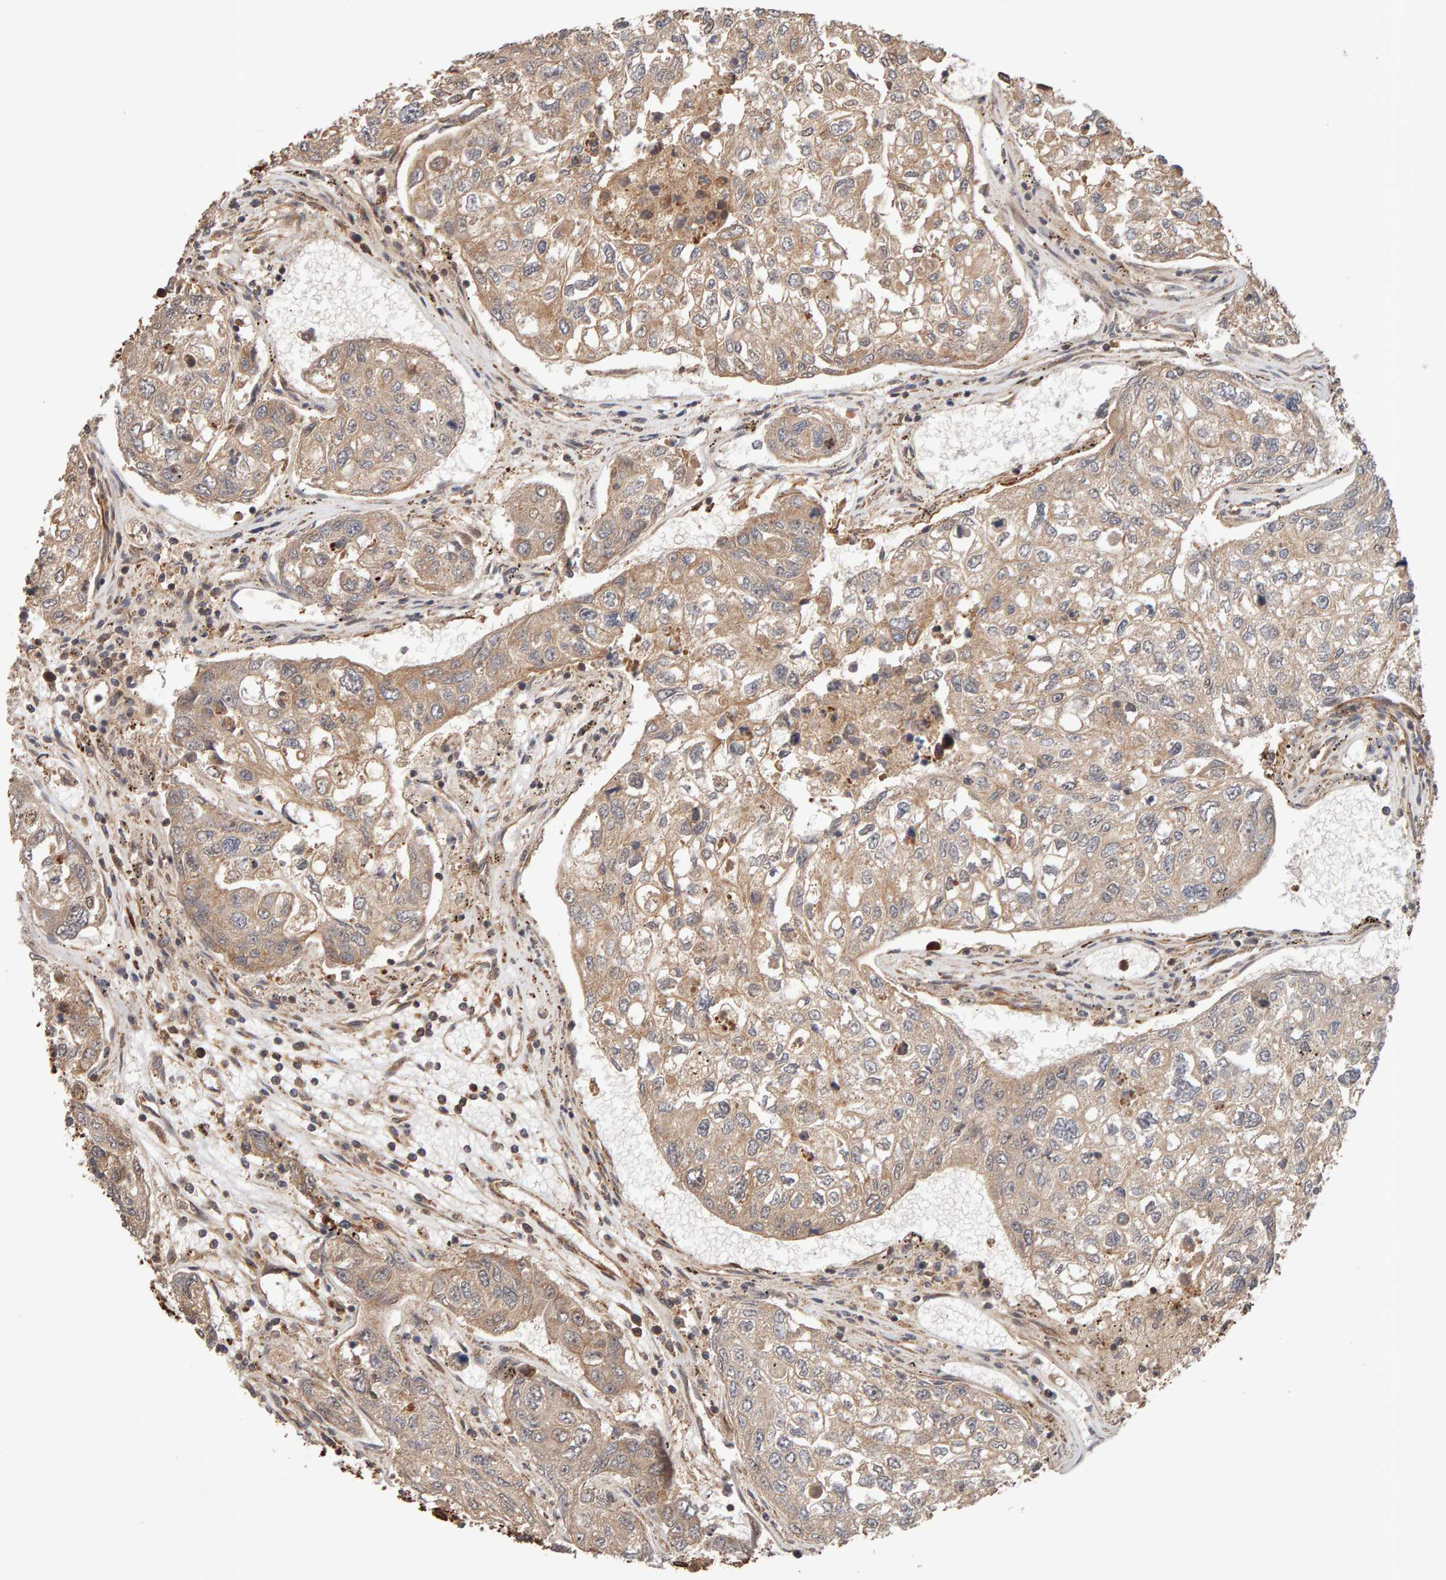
{"staining": {"intensity": "weak", "quantity": ">75%", "location": "cytoplasmic/membranous"}, "tissue": "urothelial cancer", "cell_type": "Tumor cells", "image_type": "cancer", "snomed": [{"axis": "morphology", "description": "Urothelial carcinoma, High grade"}, {"axis": "topography", "description": "Lymph node"}, {"axis": "topography", "description": "Urinary bladder"}], "caption": "Immunohistochemical staining of urothelial carcinoma (high-grade) reveals weak cytoplasmic/membranous protein positivity in about >75% of tumor cells.", "gene": "SYNRG", "patient": {"sex": "male", "age": 51}}